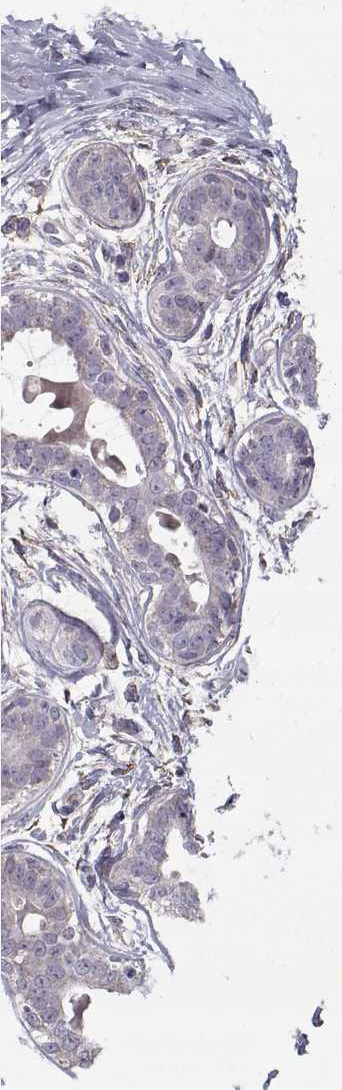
{"staining": {"intensity": "negative", "quantity": "none", "location": "none"}, "tissue": "breast", "cell_type": "Adipocytes", "image_type": "normal", "snomed": [{"axis": "morphology", "description": "Normal tissue, NOS"}, {"axis": "topography", "description": "Skin"}, {"axis": "topography", "description": "Breast"}], "caption": "Immunohistochemical staining of benign breast shows no significant staining in adipocytes.", "gene": "LAMA2", "patient": {"sex": "female", "age": 43}}